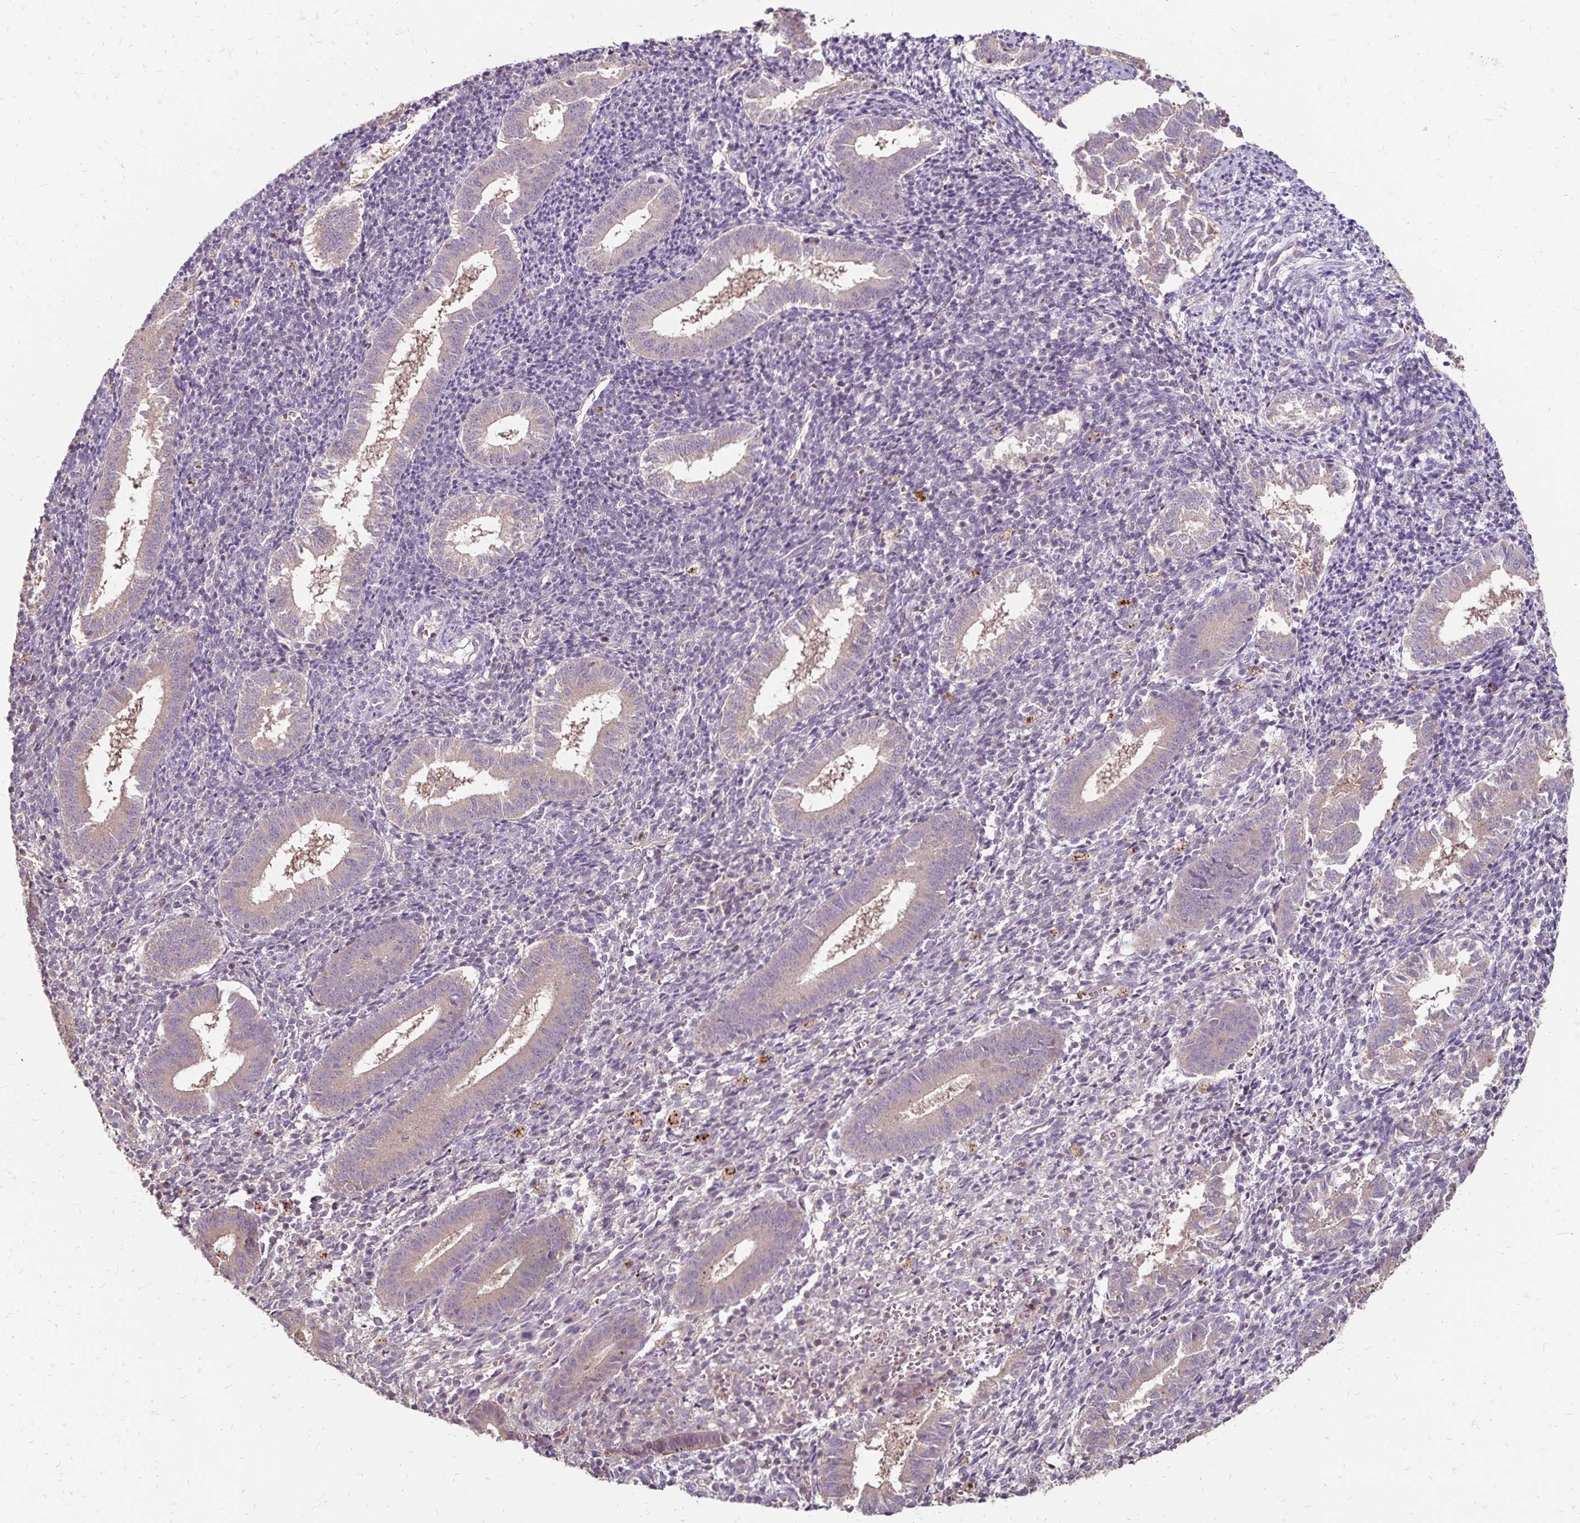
{"staining": {"intensity": "weak", "quantity": "<25%", "location": "cytoplasmic/membranous"}, "tissue": "endometrium", "cell_type": "Cells in endometrial stroma", "image_type": "normal", "snomed": [{"axis": "morphology", "description": "Normal tissue, NOS"}, {"axis": "topography", "description": "Endometrium"}], "caption": "IHC of unremarkable endometrium reveals no positivity in cells in endometrial stroma. (DAB (3,3'-diaminobenzidine) immunohistochemistry (IHC), high magnification).", "gene": "EMC10", "patient": {"sex": "female", "age": 25}}